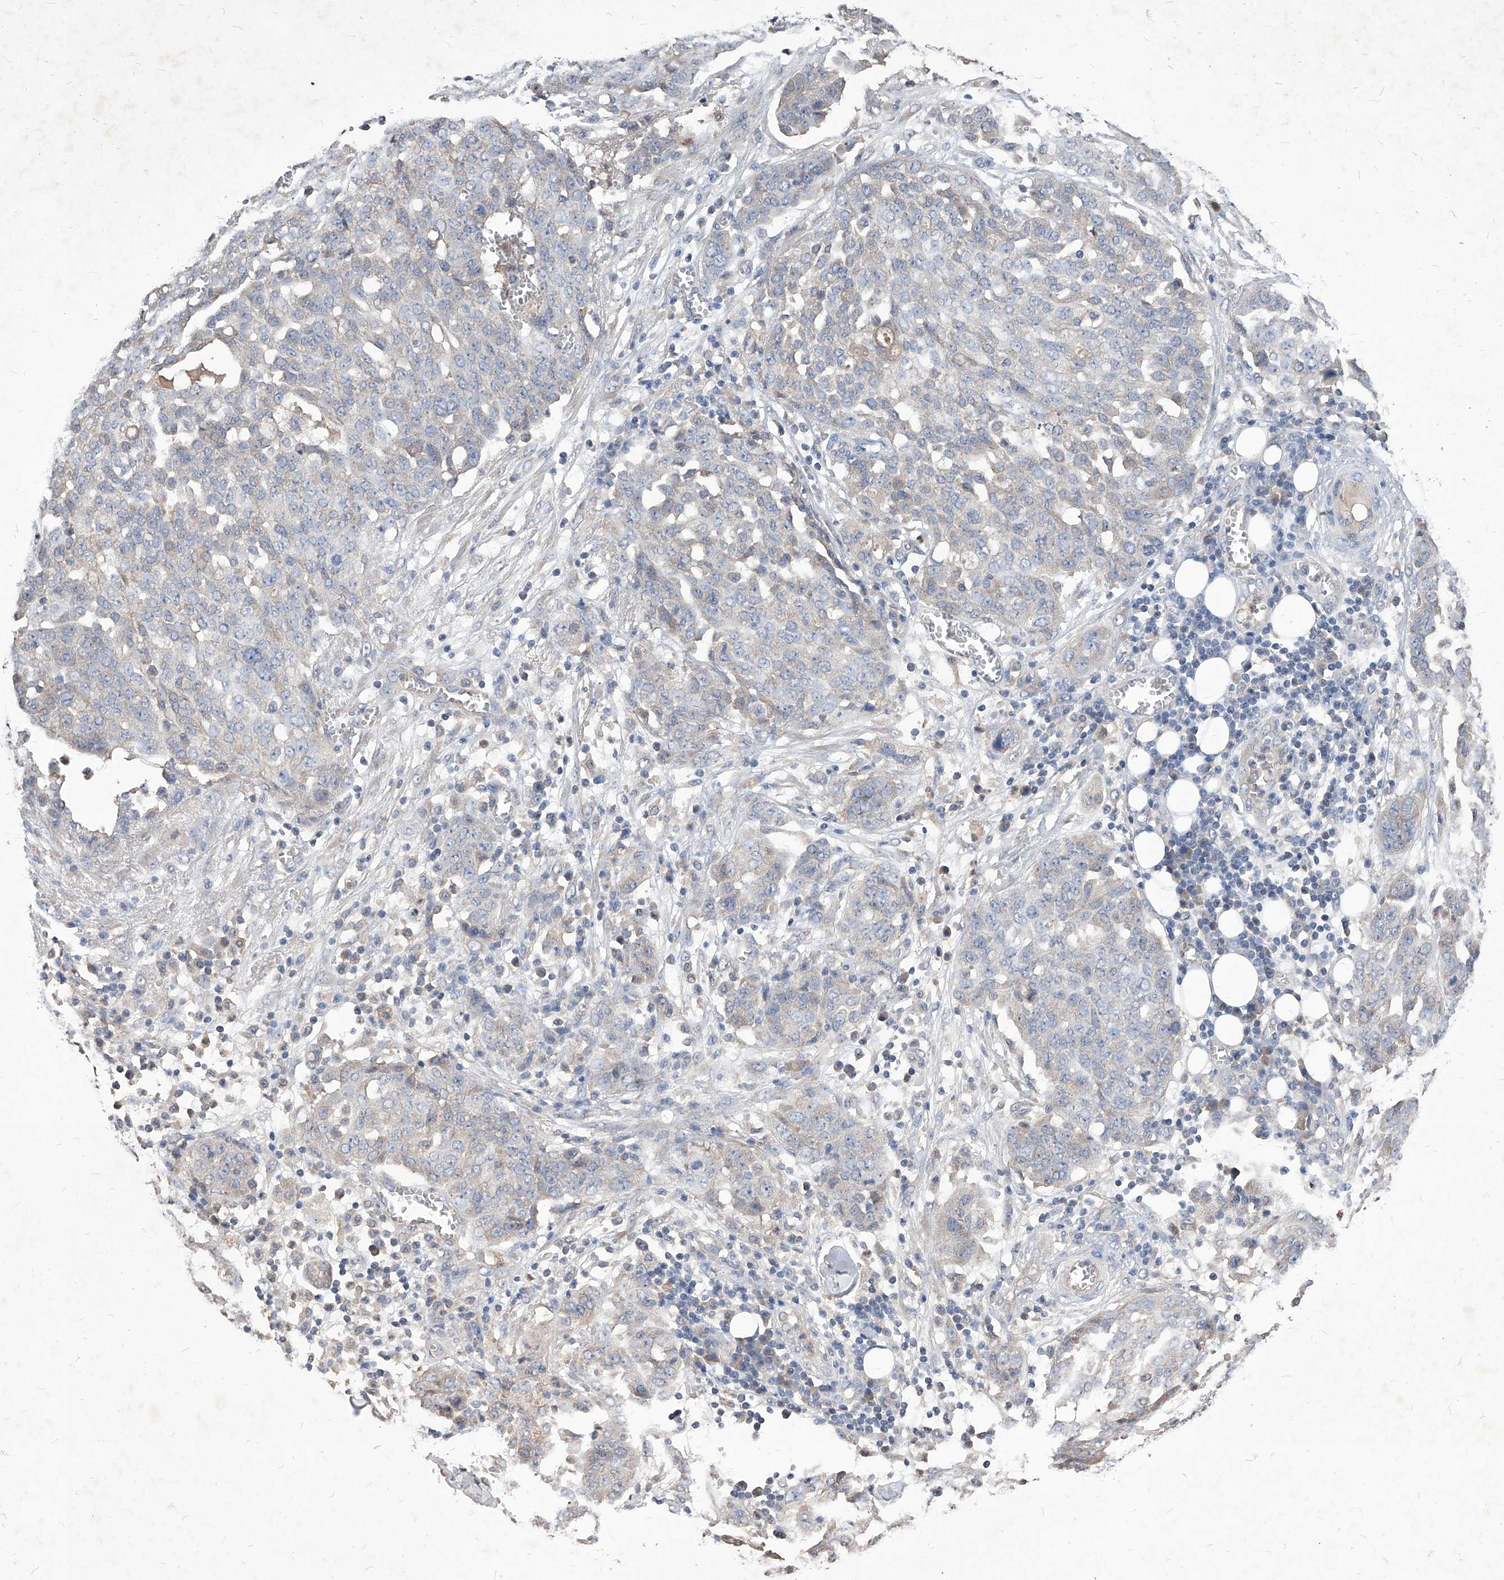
{"staining": {"intensity": "negative", "quantity": "none", "location": "none"}, "tissue": "ovarian cancer", "cell_type": "Tumor cells", "image_type": "cancer", "snomed": [{"axis": "morphology", "description": "Cystadenocarcinoma, serous, NOS"}, {"axis": "topography", "description": "Soft tissue"}, {"axis": "topography", "description": "Ovary"}], "caption": "An IHC photomicrograph of ovarian cancer is shown. There is no staining in tumor cells of ovarian cancer. Brightfield microscopy of immunohistochemistry stained with DAB (3,3'-diaminobenzidine) (brown) and hematoxylin (blue), captured at high magnification.", "gene": "SYNGR1", "patient": {"sex": "female", "age": 57}}